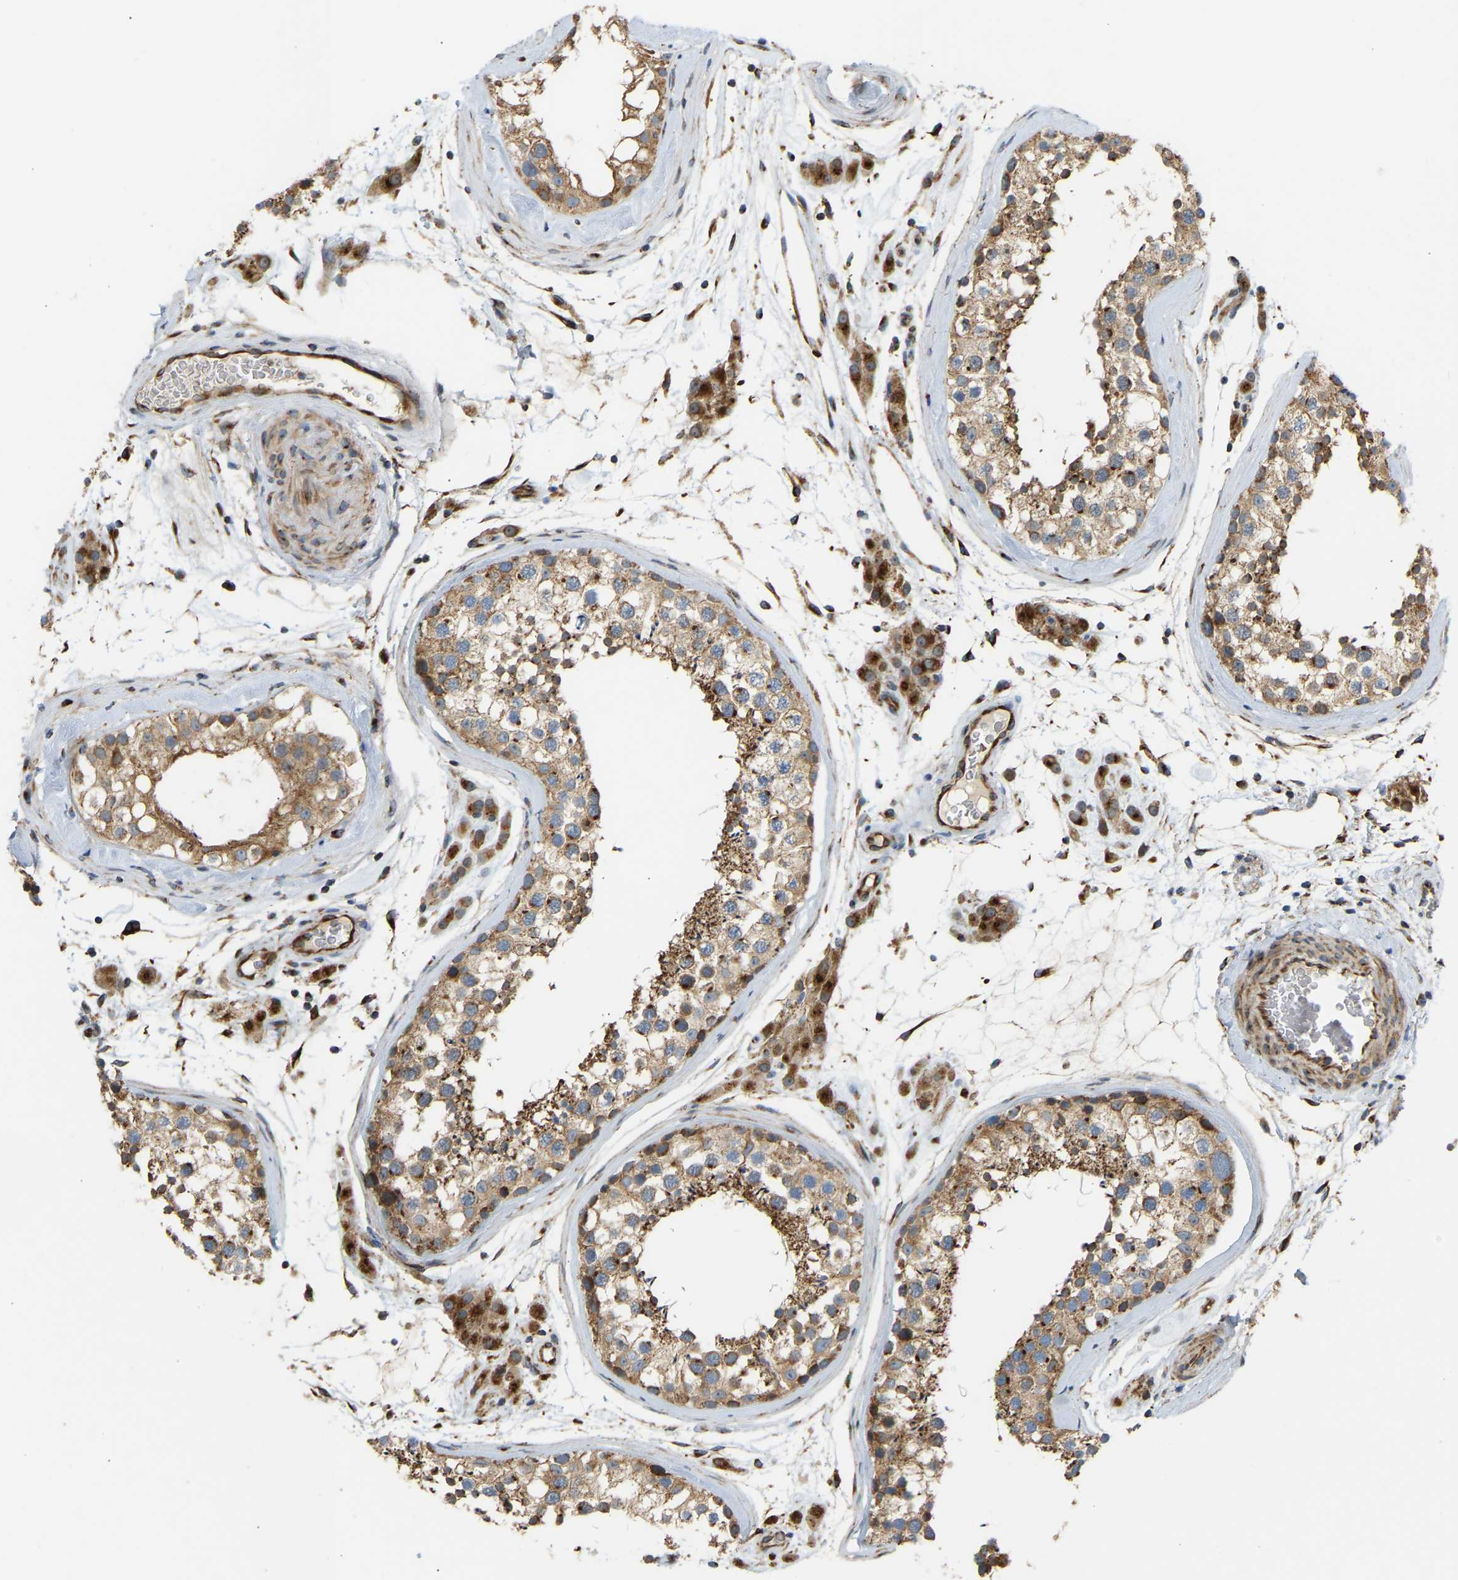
{"staining": {"intensity": "moderate", "quantity": ">75%", "location": "cytoplasmic/membranous"}, "tissue": "testis", "cell_type": "Cells in seminiferous ducts", "image_type": "normal", "snomed": [{"axis": "morphology", "description": "Normal tissue, NOS"}, {"axis": "topography", "description": "Testis"}], "caption": "The immunohistochemical stain shows moderate cytoplasmic/membranous expression in cells in seminiferous ducts of benign testis.", "gene": "YIPF2", "patient": {"sex": "male", "age": 46}}